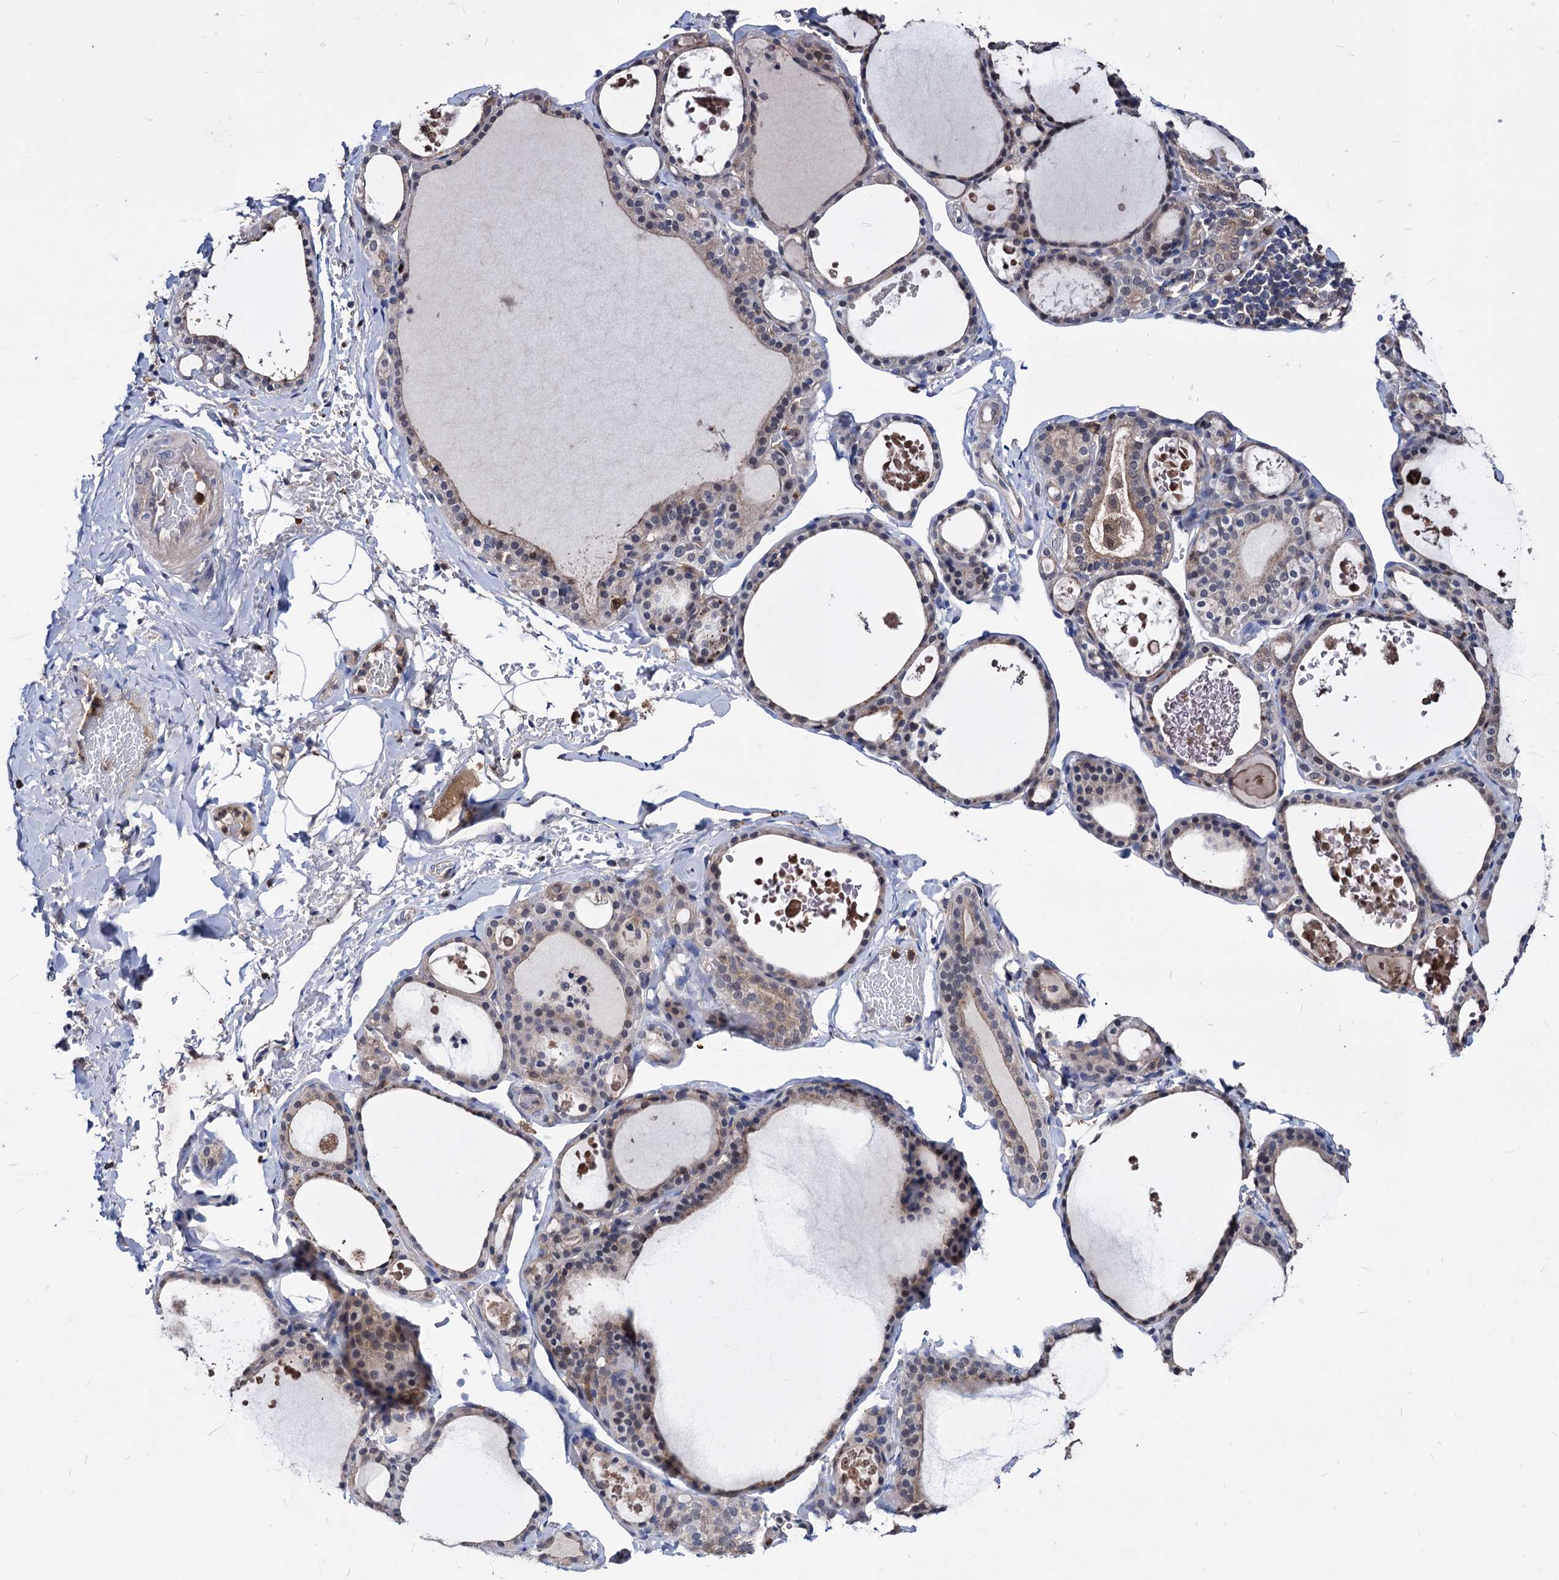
{"staining": {"intensity": "weak", "quantity": ">75%", "location": "cytoplasmic/membranous"}, "tissue": "thyroid gland", "cell_type": "Glandular cells", "image_type": "normal", "snomed": [{"axis": "morphology", "description": "Normal tissue, NOS"}, {"axis": "topography", "description": "Thyroid gland"}], "caption": "Human thyroid gland stained with a brown dye exhibits weak cytoplasmic/membranous positive positivity in about >75% of glandular cells.", "gene": "CPPED1", "patient": {"sex": "male", "age": 56}}